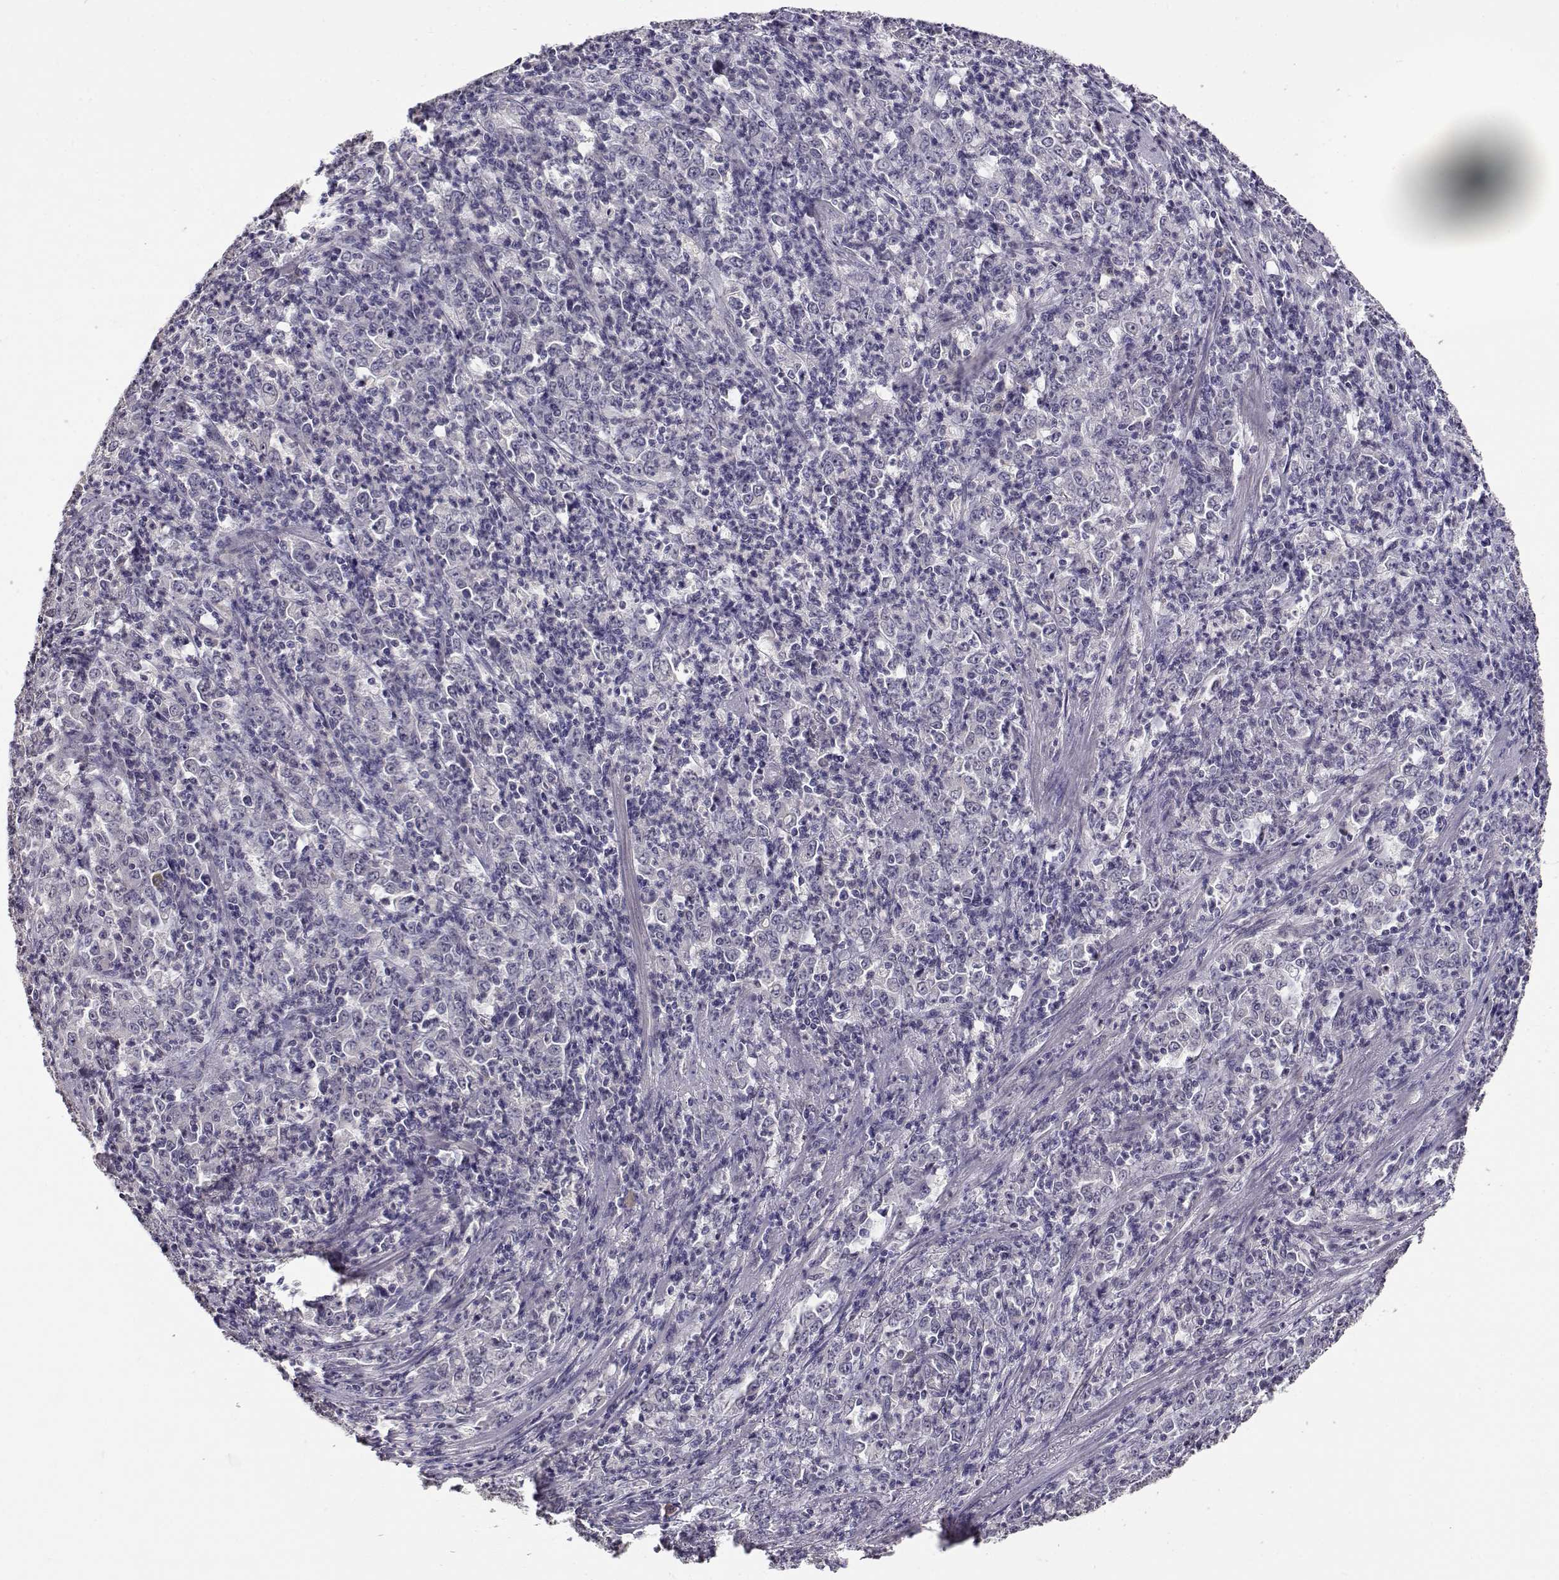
{"staining": {"intensity": "negative", "quantity": "none", "location": "none"}, "tissue": "stomach cancer", "cell_type": "Tumor cells", "image_type": "cancer", "snomed": [{"axis": "morphology", "description": "Adenocarcinoma, NOS"}, {"axis": "topography", "description": "Stomach, lower"}], "caption": "DAB immunohistochemical staining of human stomach cancer (adenocarcinoma) shows no significant staining in tumor cells.", "gene": "RHOXF2", "patient": {"sex": "female", "age": 71}}